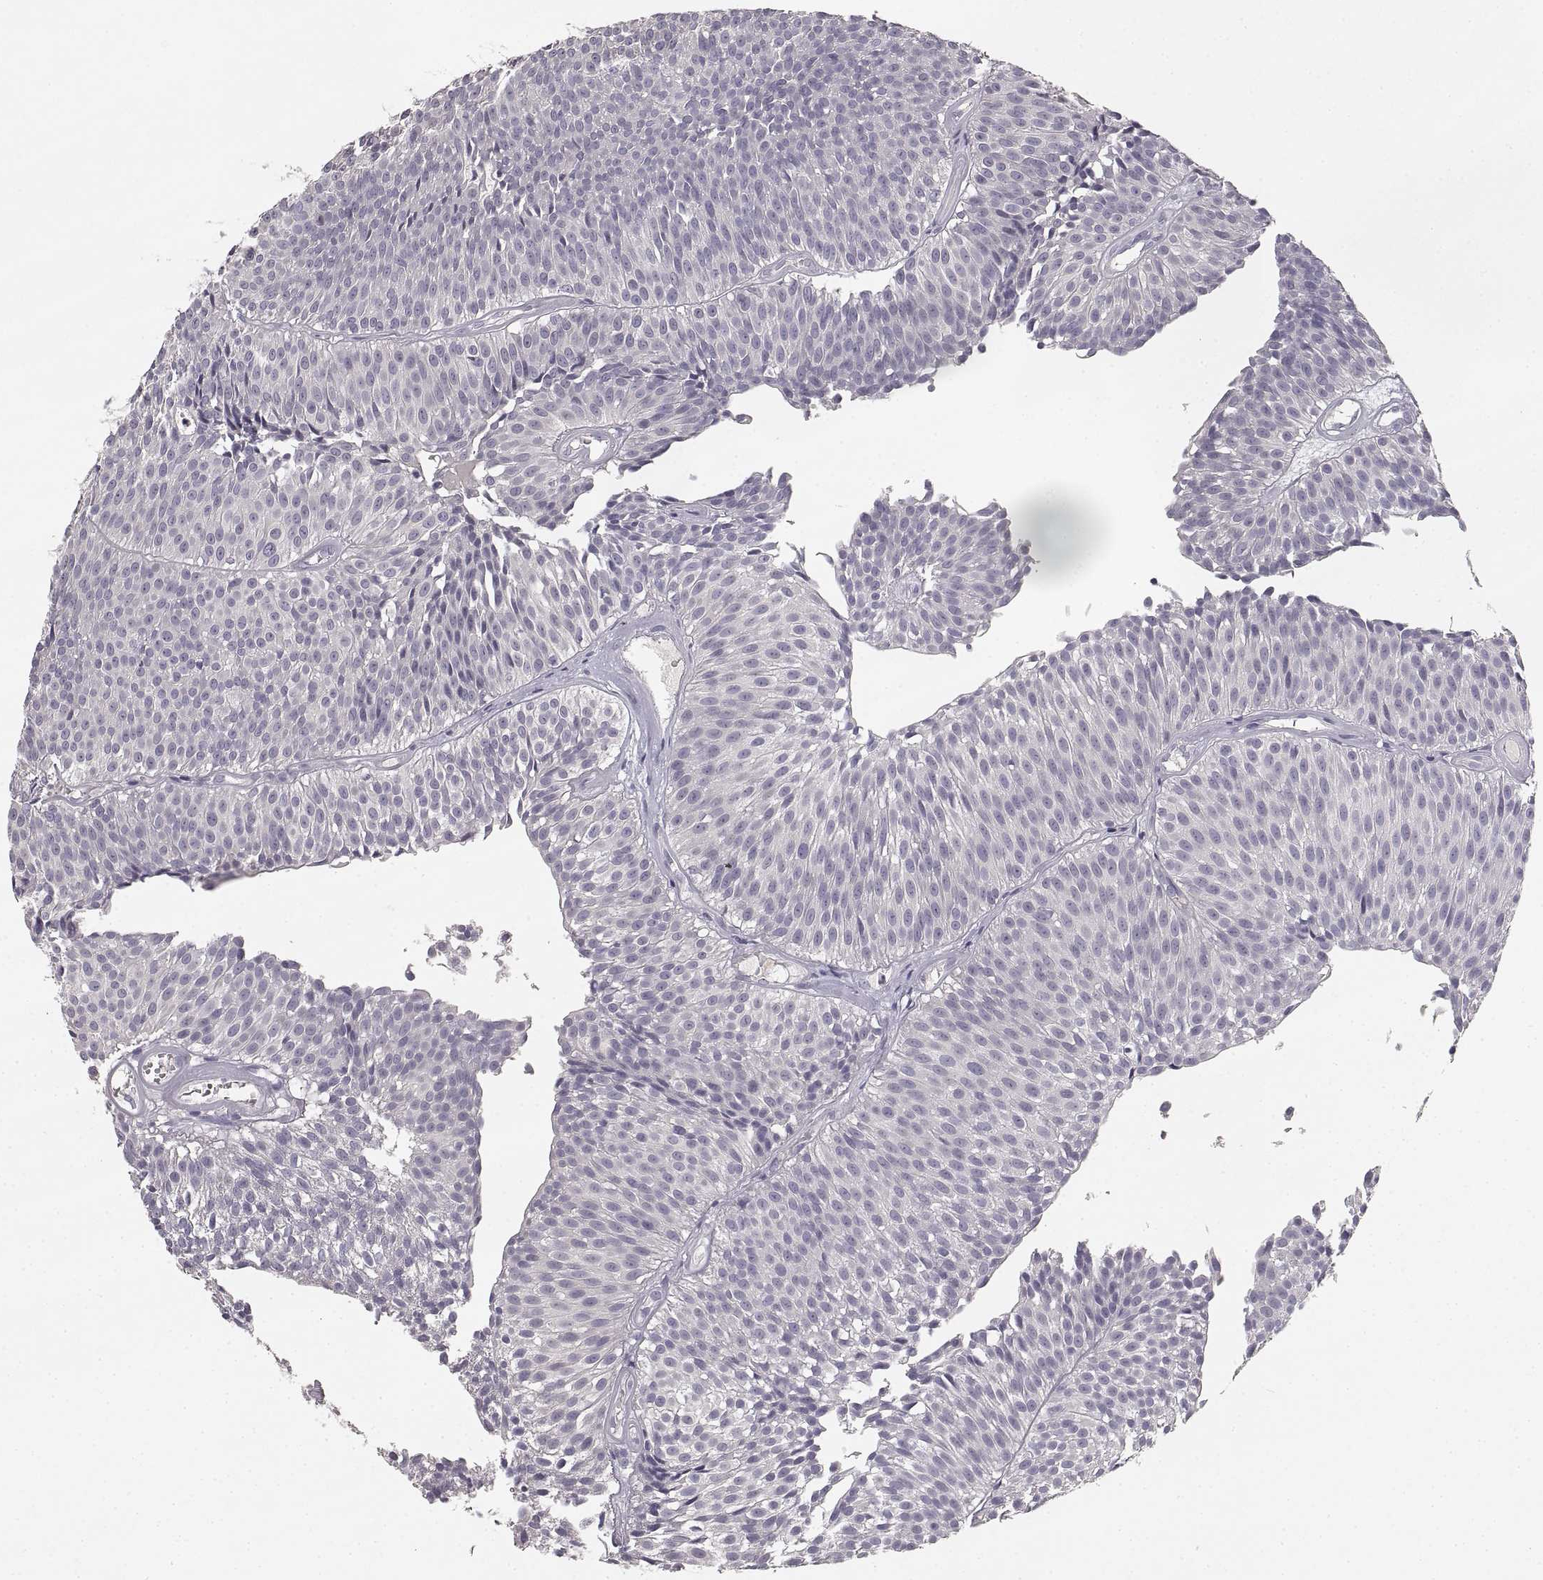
{"staining": {"intensity": "negative", "quantity": "none", "location": "none"}, "tissue": "urothelial cancer", "cell_type": "Tumor cells", "image_type": "cancer", "snomed": [{"axis": "morphology", "description": "Urothelial carcinoma, Low grade"}, {"axis": "topography", "description": "Urinary bladder"}], "caption": "DAB immunohistochemical staining of human urothelial cancer shows no significant expression in tumor cells.", "gene": "RUNDC3A", "patient": {"sex": "male", "age": 63}}